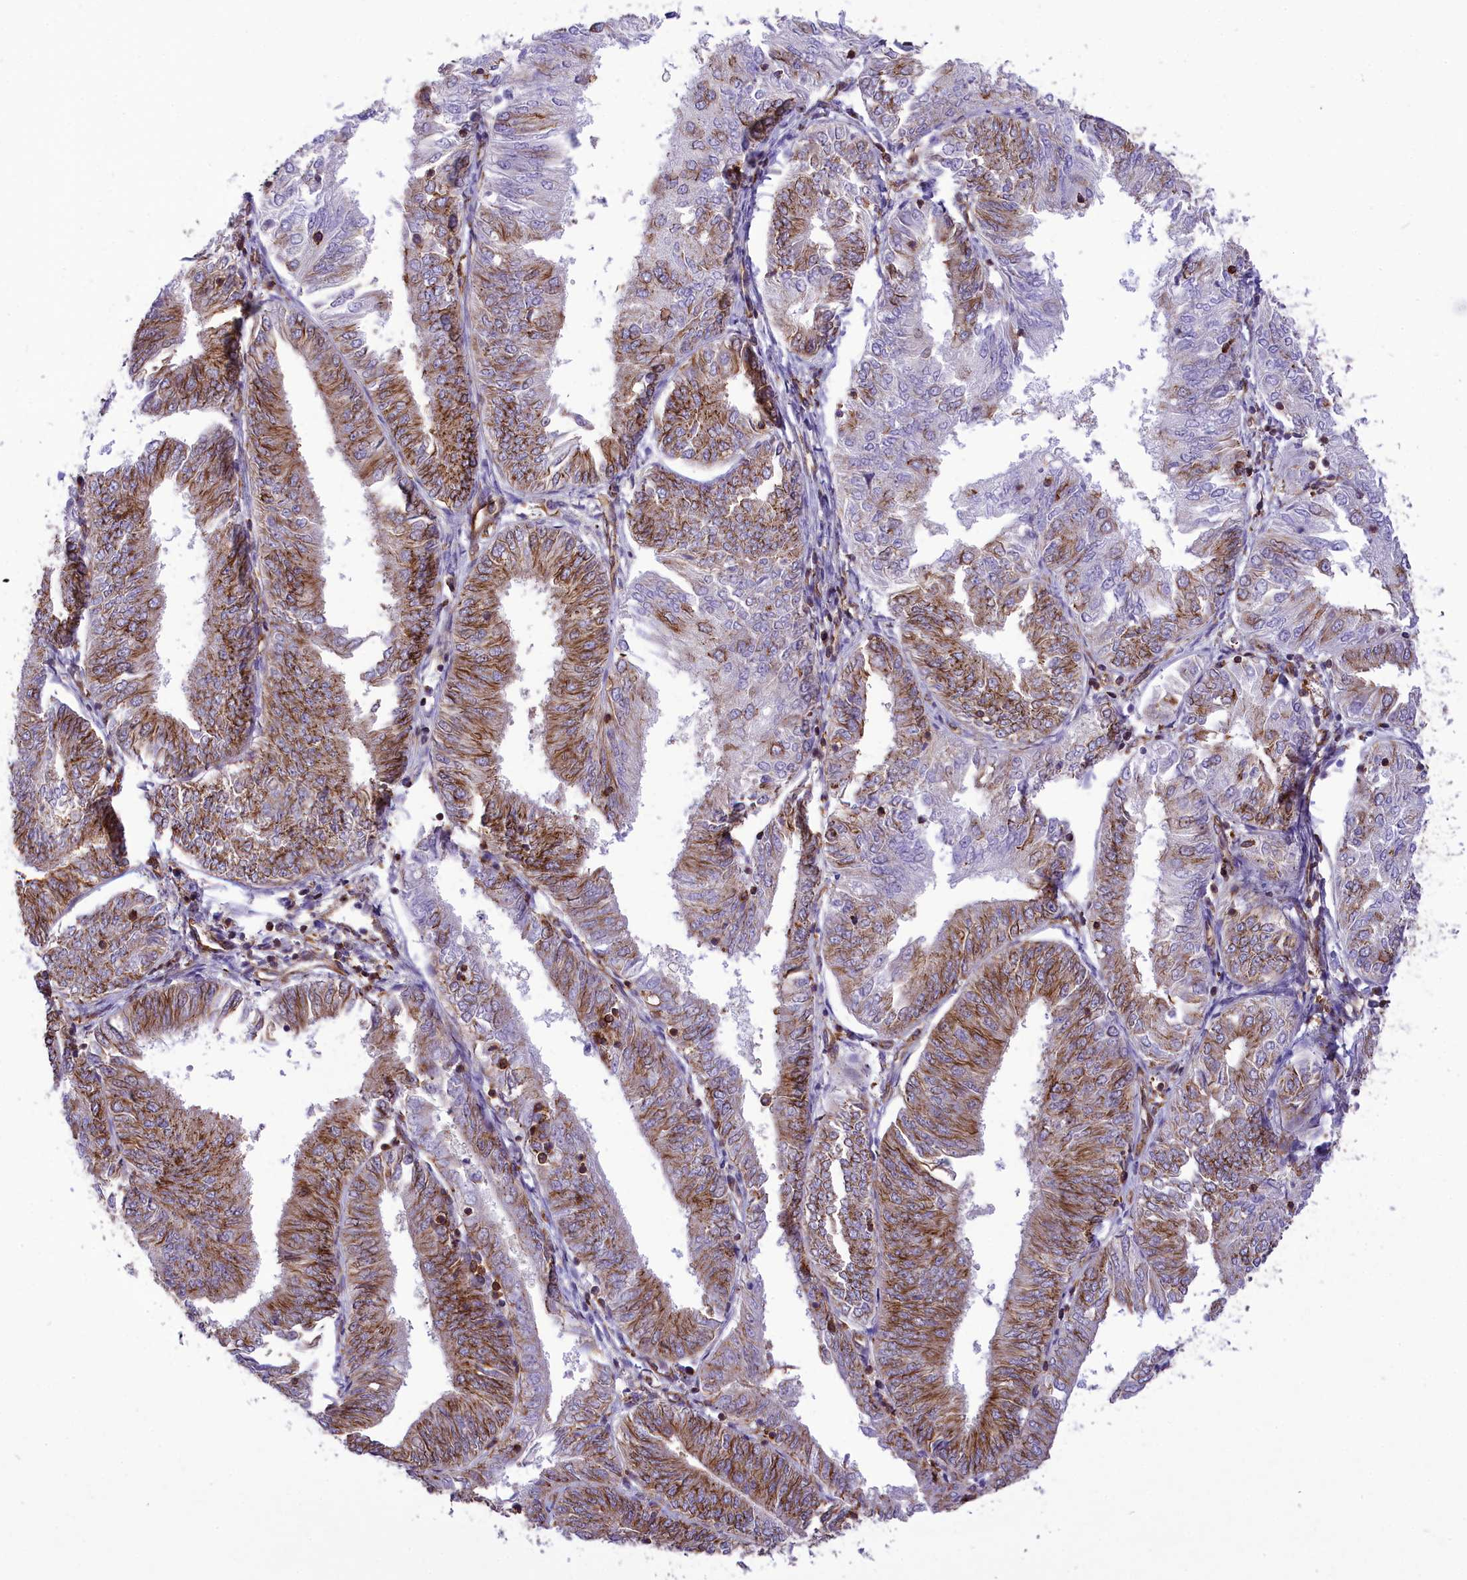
{"staining": {"intensity": "strong", "quantity": "25%-75%", "location": "cytoplasmic/membranous"}, "tissue": "endometrial cancer", "cell_type": "Tumor cells", "image_type": "cancer", "snomed": [{"axis": "morphology", "description": "Adenocarcinoma, NOS"}, {"axis": "topography", "description": "Endometrium"}], "caption": "Protein analysis of endometrial adenocarcinoma tissue exhibits strong cytoplasmic/membranous staining in approximately 25%-75% of tumor cells. (DAB (3,3'-diaminobenzidine) IHC with brightfield microscopy, high magnification).", "gene": "SEPTIN9", "patient": {"sex": "female", "age": 58}}